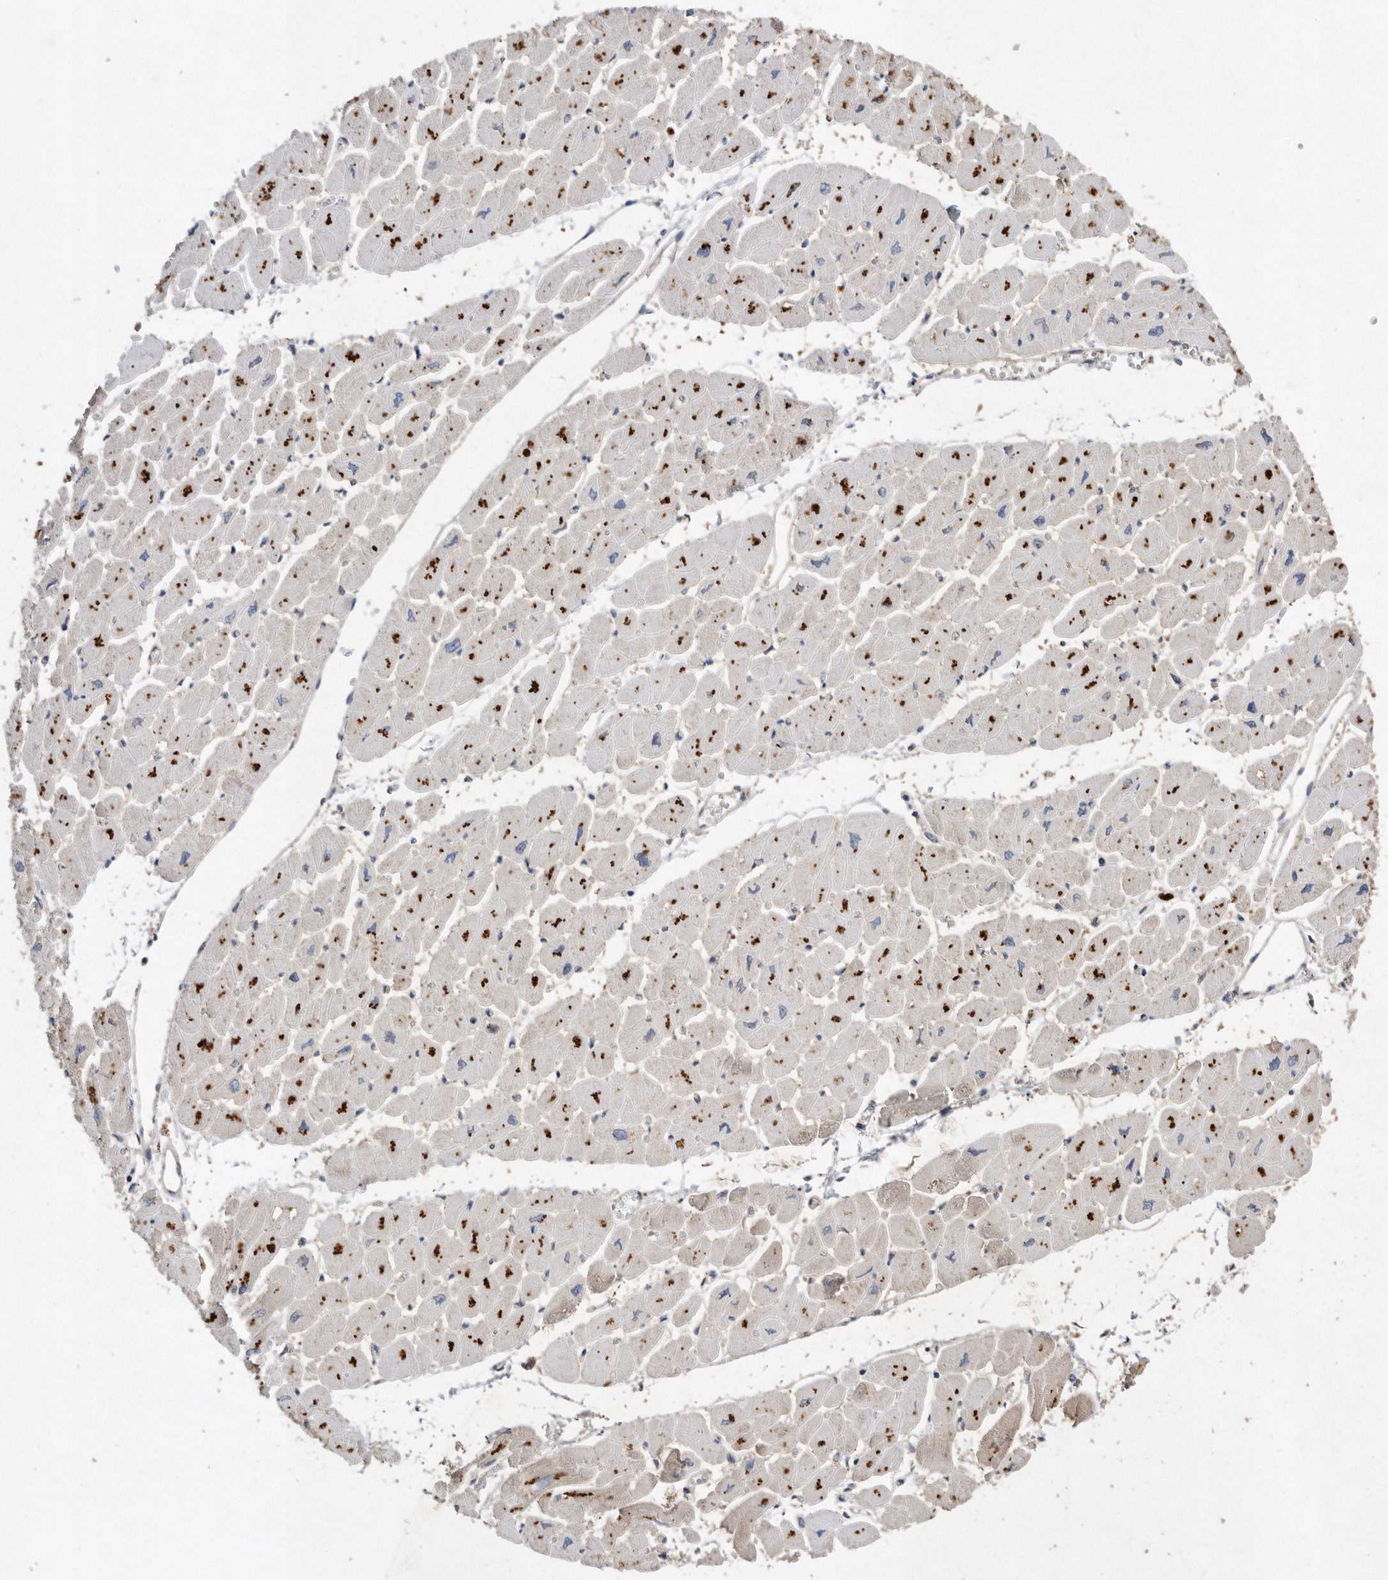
{"staining": {"intensity": "moderate", "quantity": "25%-75%", "location": "cytoplasmic/membranous"}, "tissue": "heart muscle", "cell_type": "Cardiomyocytes", "image_type": "normal", "snomed": [{"axis": "morphology", "description": "Normal tissue, NOS"}, {"axis": "topography", "description": "Heart"}], "caption": "A micrograph of heart muscle stained for a protein displays moderate cytoplasmic/membranous brown staining in cardiomyocytes. The protein is stained brown, and the nuclei are stained in blue (DAB IHC with brightfield microscopy, high magnification).", "gene": "PON2", "patient": {"sex": "female", "age": 54}}